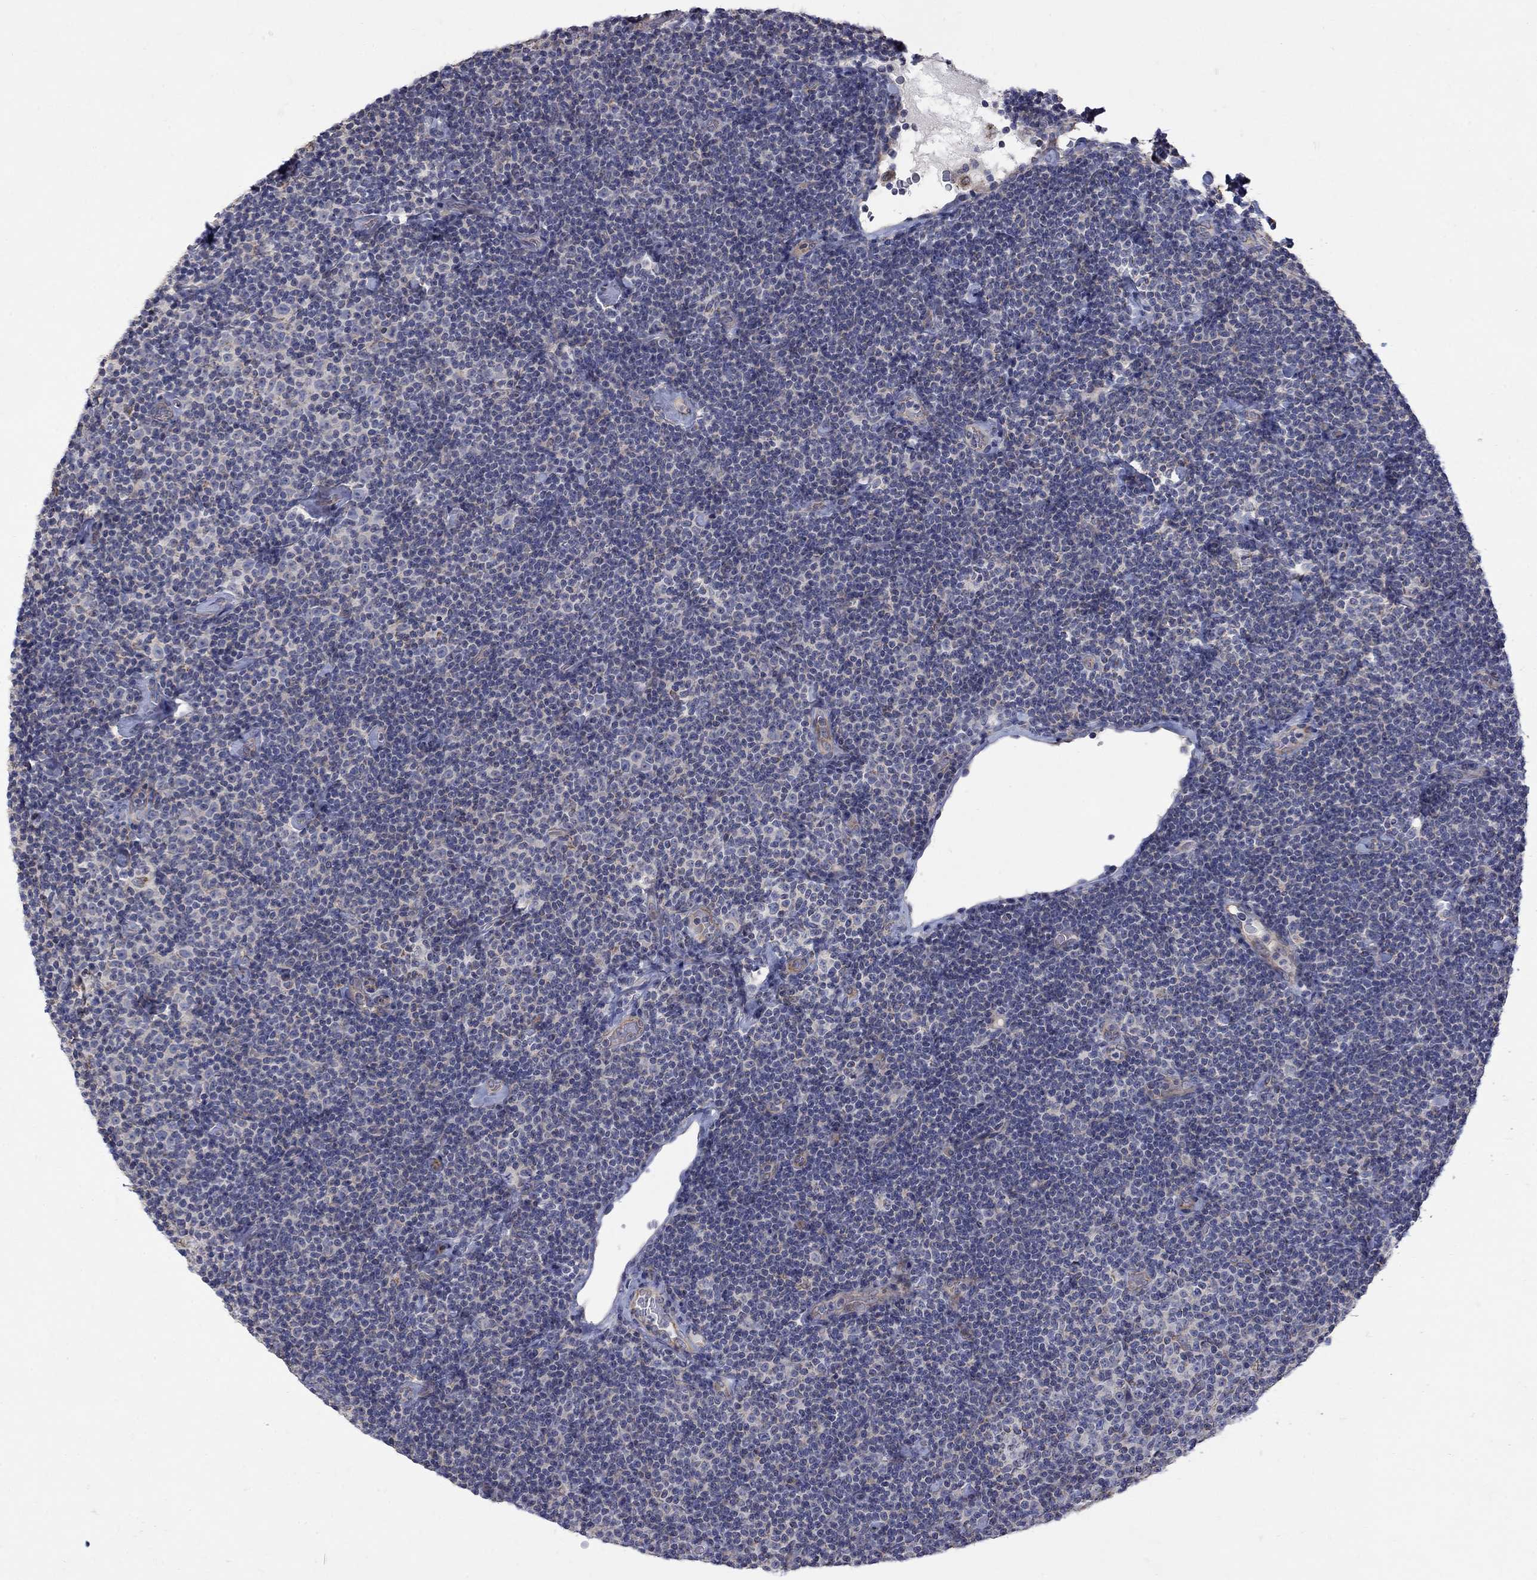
{"staining": {"intensity": "negative", "quantity": "none", "location": "none"}, "tissue": "lymphoma", "cell_type": "Tumor cells", "image_type": "cancer", "snomed": [{"axis": "morphology", "description": "Malignant lymphoma, non-Hodgkin's type, Low grade"}, {"axis": "topography", "description": "Lymph node"}], "caption": "Lymphoma was stained to show a protein in brown. There is no significant positivity in tumor cells. Nuclei are stained in blue.", "gene": "SH2B1", "patient": {"sex": "male", "age": 81}}